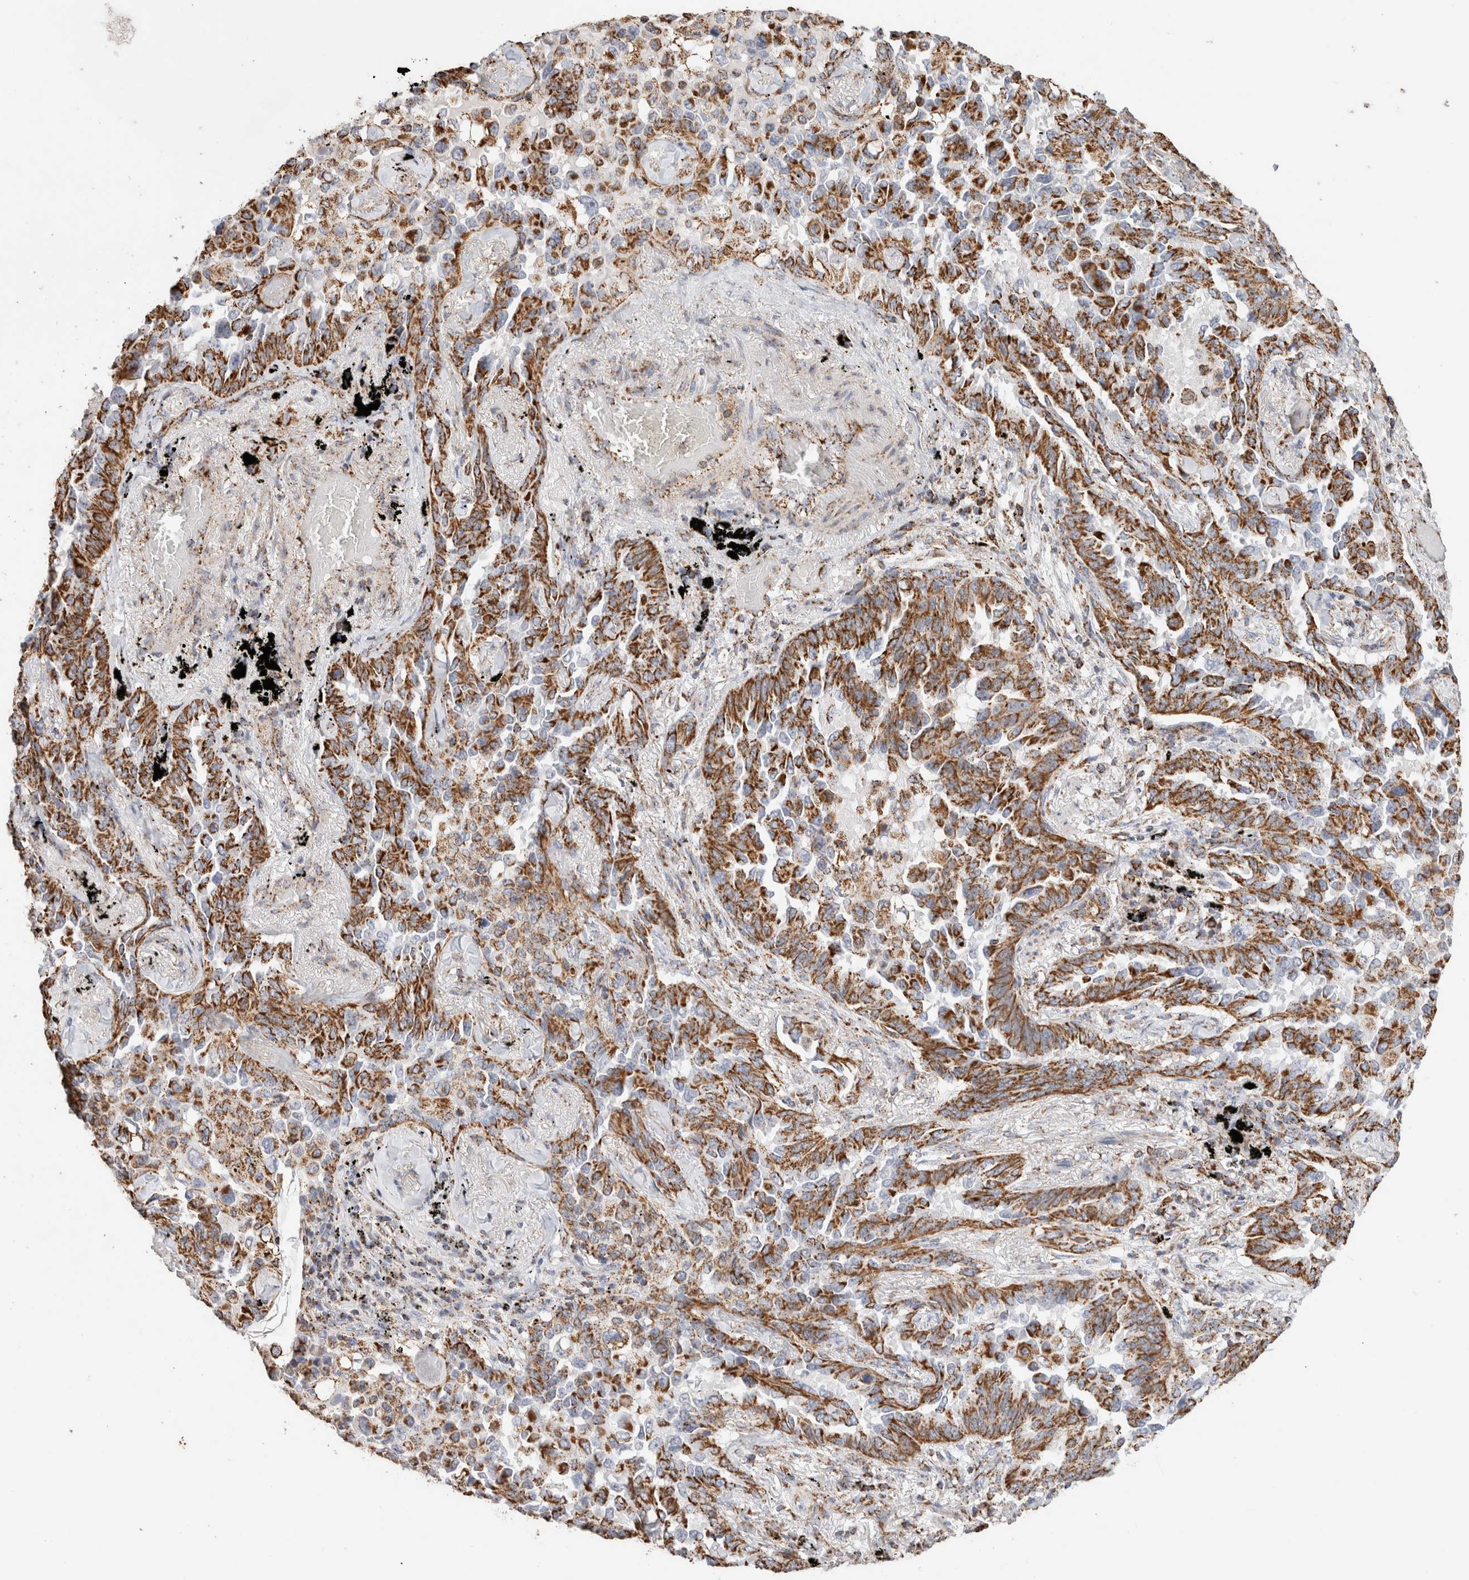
{"staining": {"intensity": "moderate", "quantity": ">75%", "location": "cytoplasmic/membranous"}, "tissue": "lung cancer", "cell_type": "Tumor cells", "image_type": "cancer", "snomed": [{"axis": "morphology", "description": "Adenocarcinoma, NOS"}, {"axis": "topography", "description": "Lung"}], "caption": "Immunohistochemistry (IHC) (DAB) staining of lung adenocarcinoma exhibits moderate cytoplasmic/membranous protein expression in about >75% of tumor cells. The staining was performed using DAB, with brown indicating positive protein expression. Nuclei are stained blue with hematoxylin.", "gene": "C1QBP", "patient": {"sex": "female", "age": 67}}